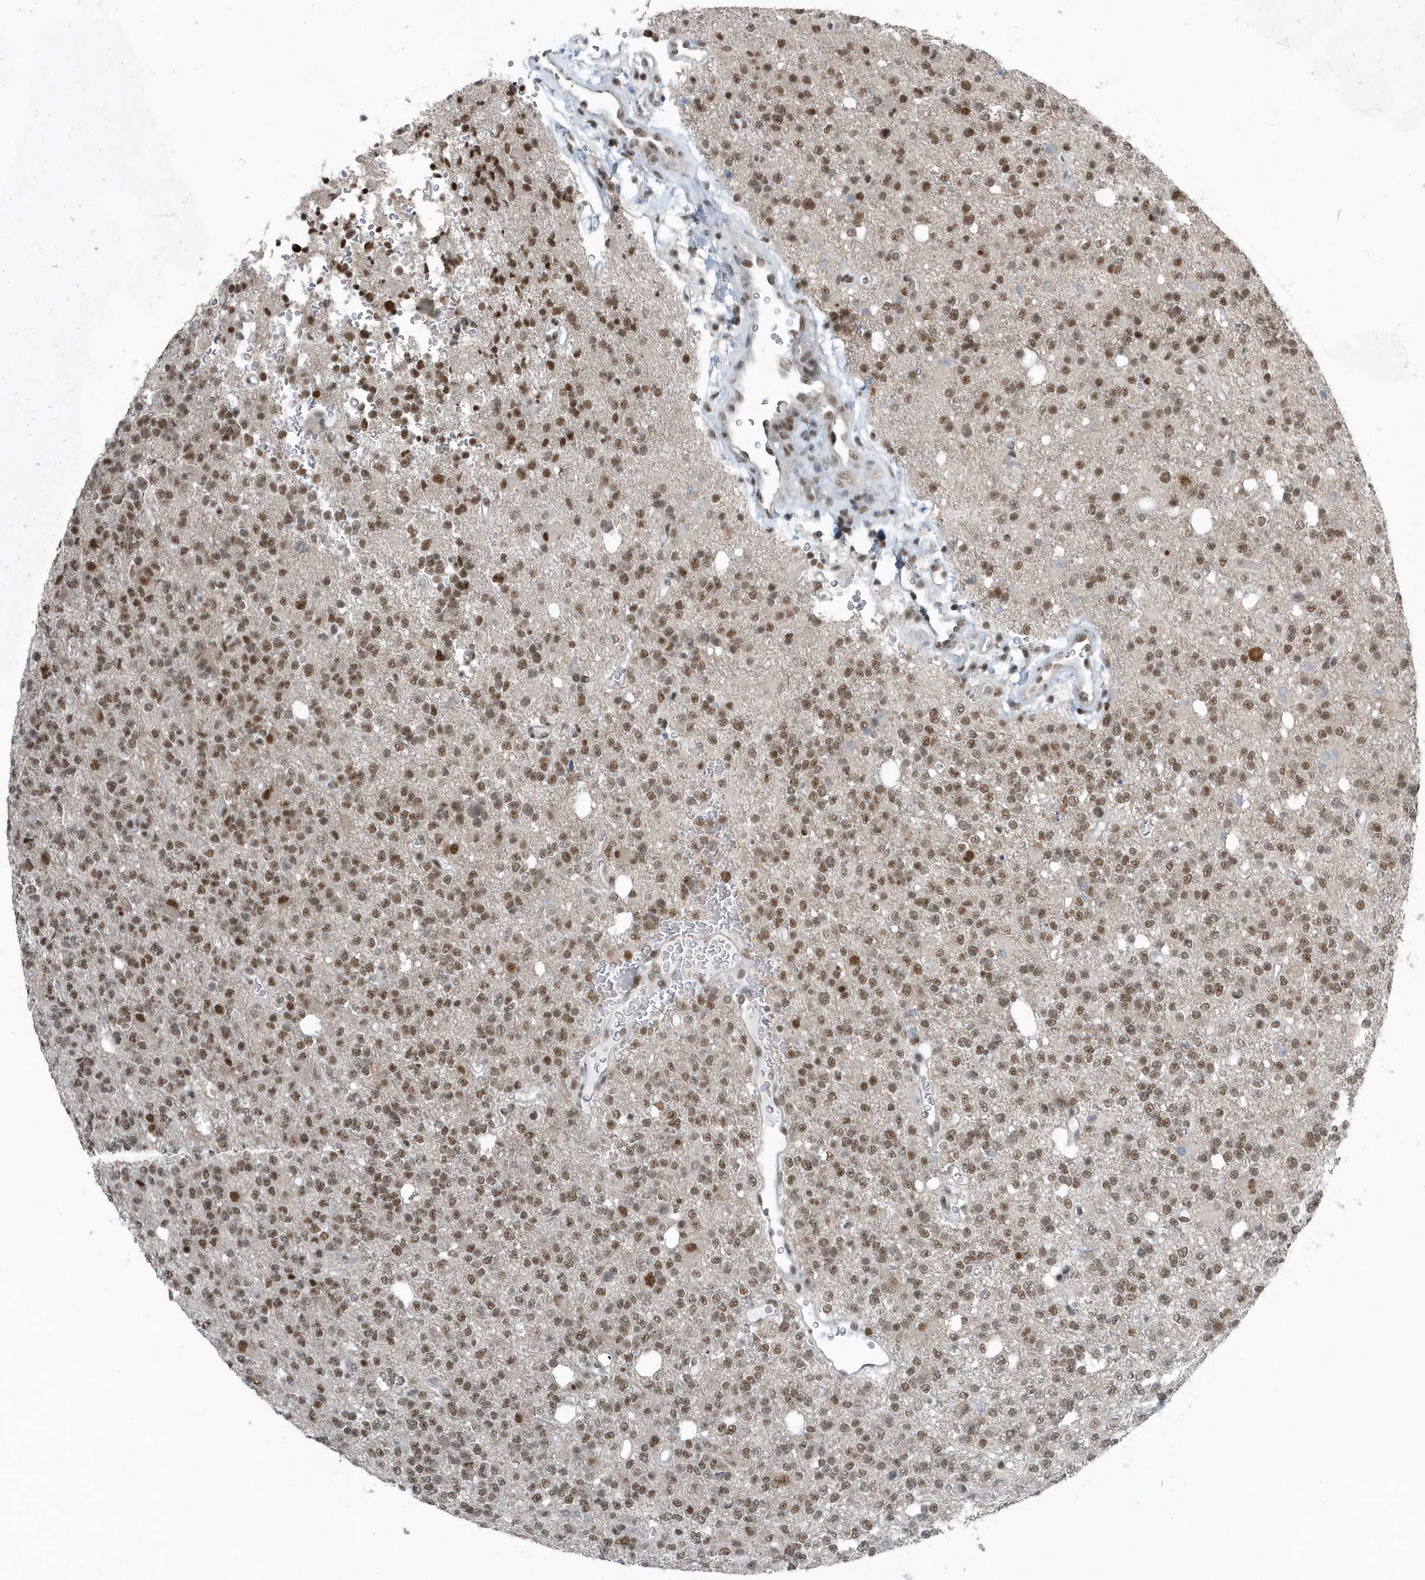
{"staining": {"intensity": "moderate", "quantity": ">75%", "location": "nuclear"}, "tissue": "glioma", "cell_type": "Tumor cells", "image_type": "cancer", "snomed": [{"axis": "morphology", "description": "Glioma, malignant, High grade"}, {"axis": "topography", "description": "Brain"}], "caption": "Protein staining demonstrates moderate nuclear expression in about >75% of tumor cells in malignant glioma (high-grade).", "gene": "YTHDC1", "patient": {"sex": "female", "age": 62}}